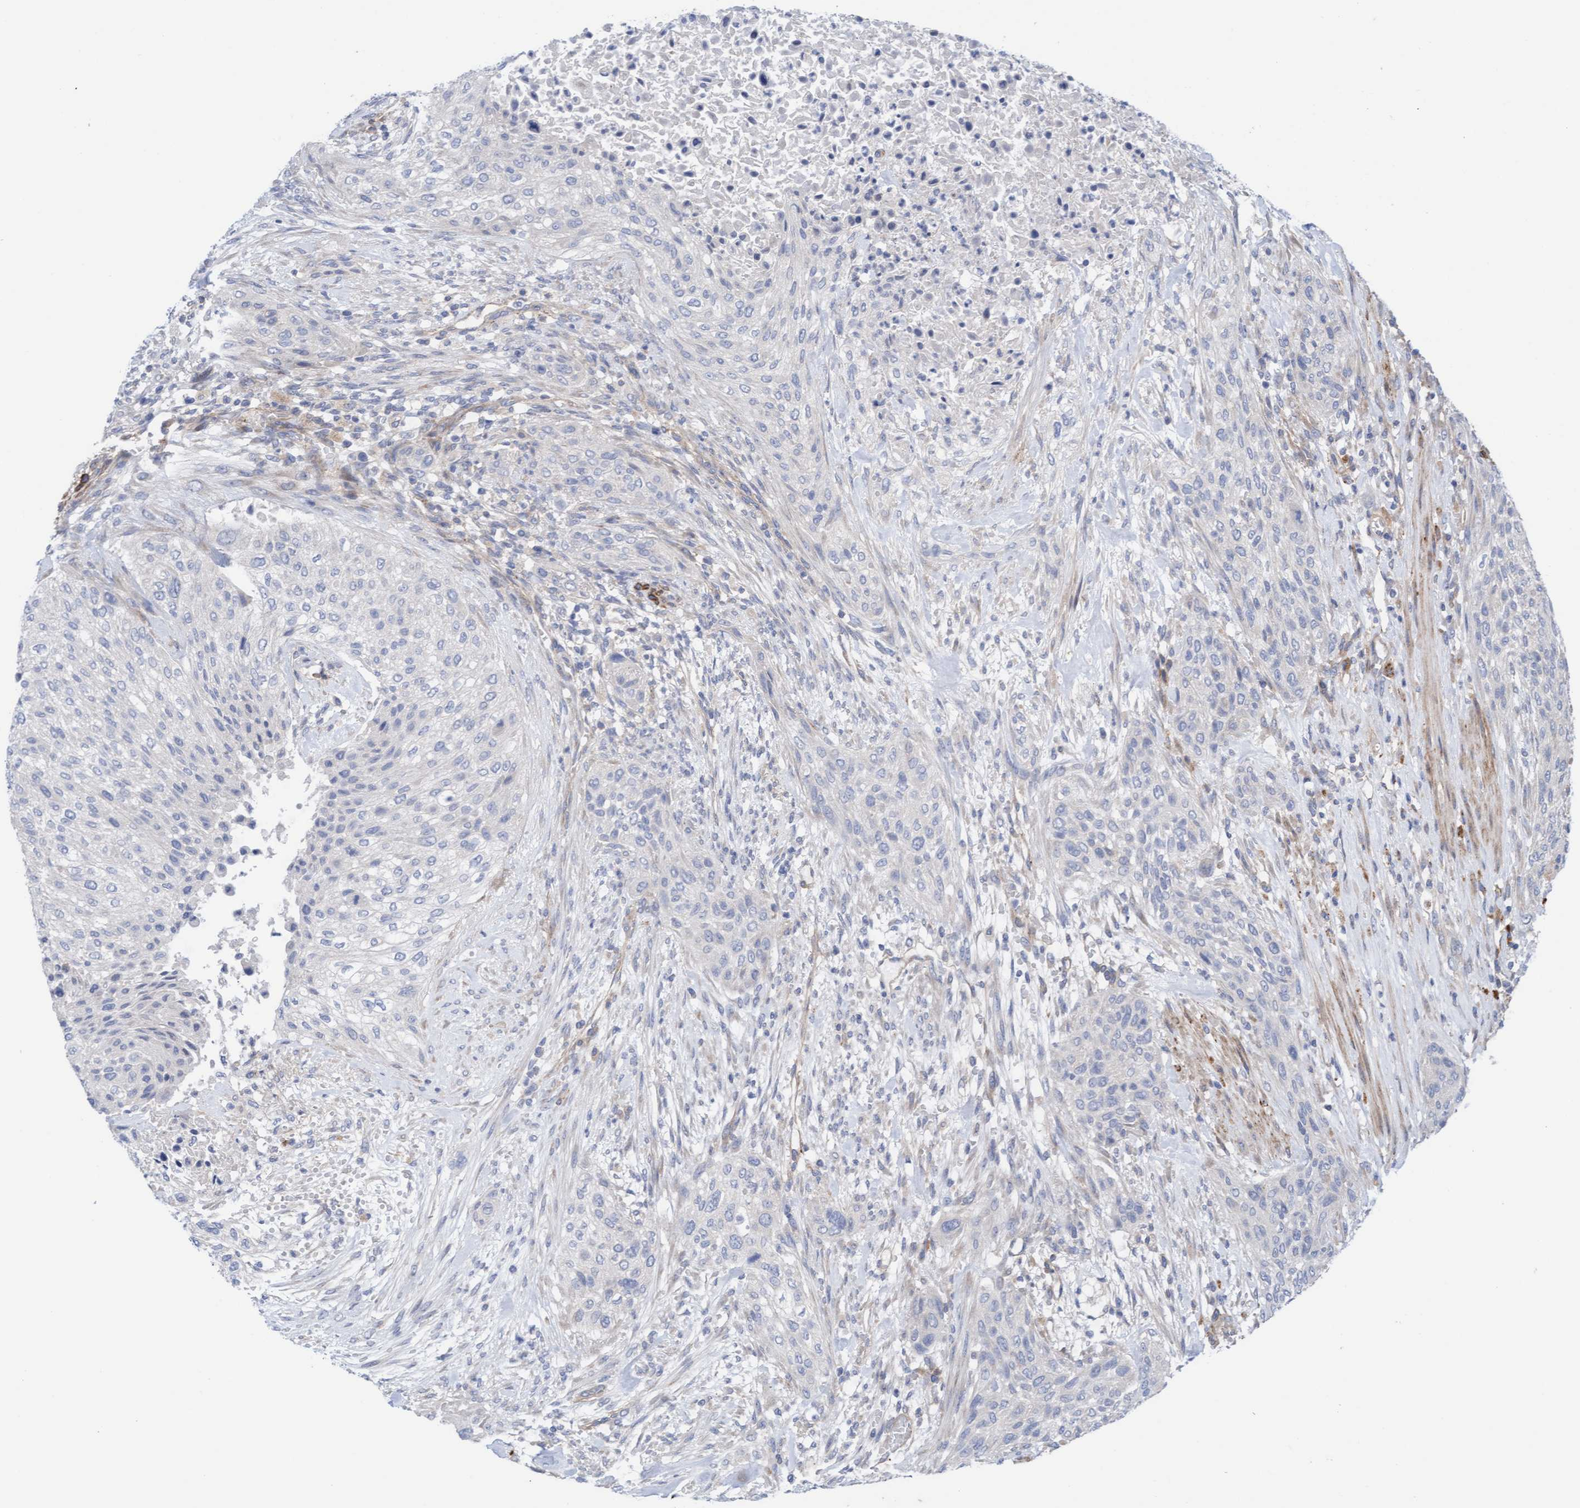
{"staining": {"intensity": "negative", "quantity": "none", "location": "none"}, "tissue": "urothelial cancer", "cell_type": "Tumor cells", "image_type": "cancer", "snomed": [{"axis": "morphology", "description": "Urothelial carcinoma, Low grade"}, {"axis": "morphology", "description": "Urothelial carcinoma, High grade"}, {"axis": "topography", "description": "Urinary bladder"}], "caption": "The histopathology image reveals no significant staining in tumor cells of urothelial cancer.", "gene": "CDK5RAP3", "patient": {"sex": "male", "age": 35}}